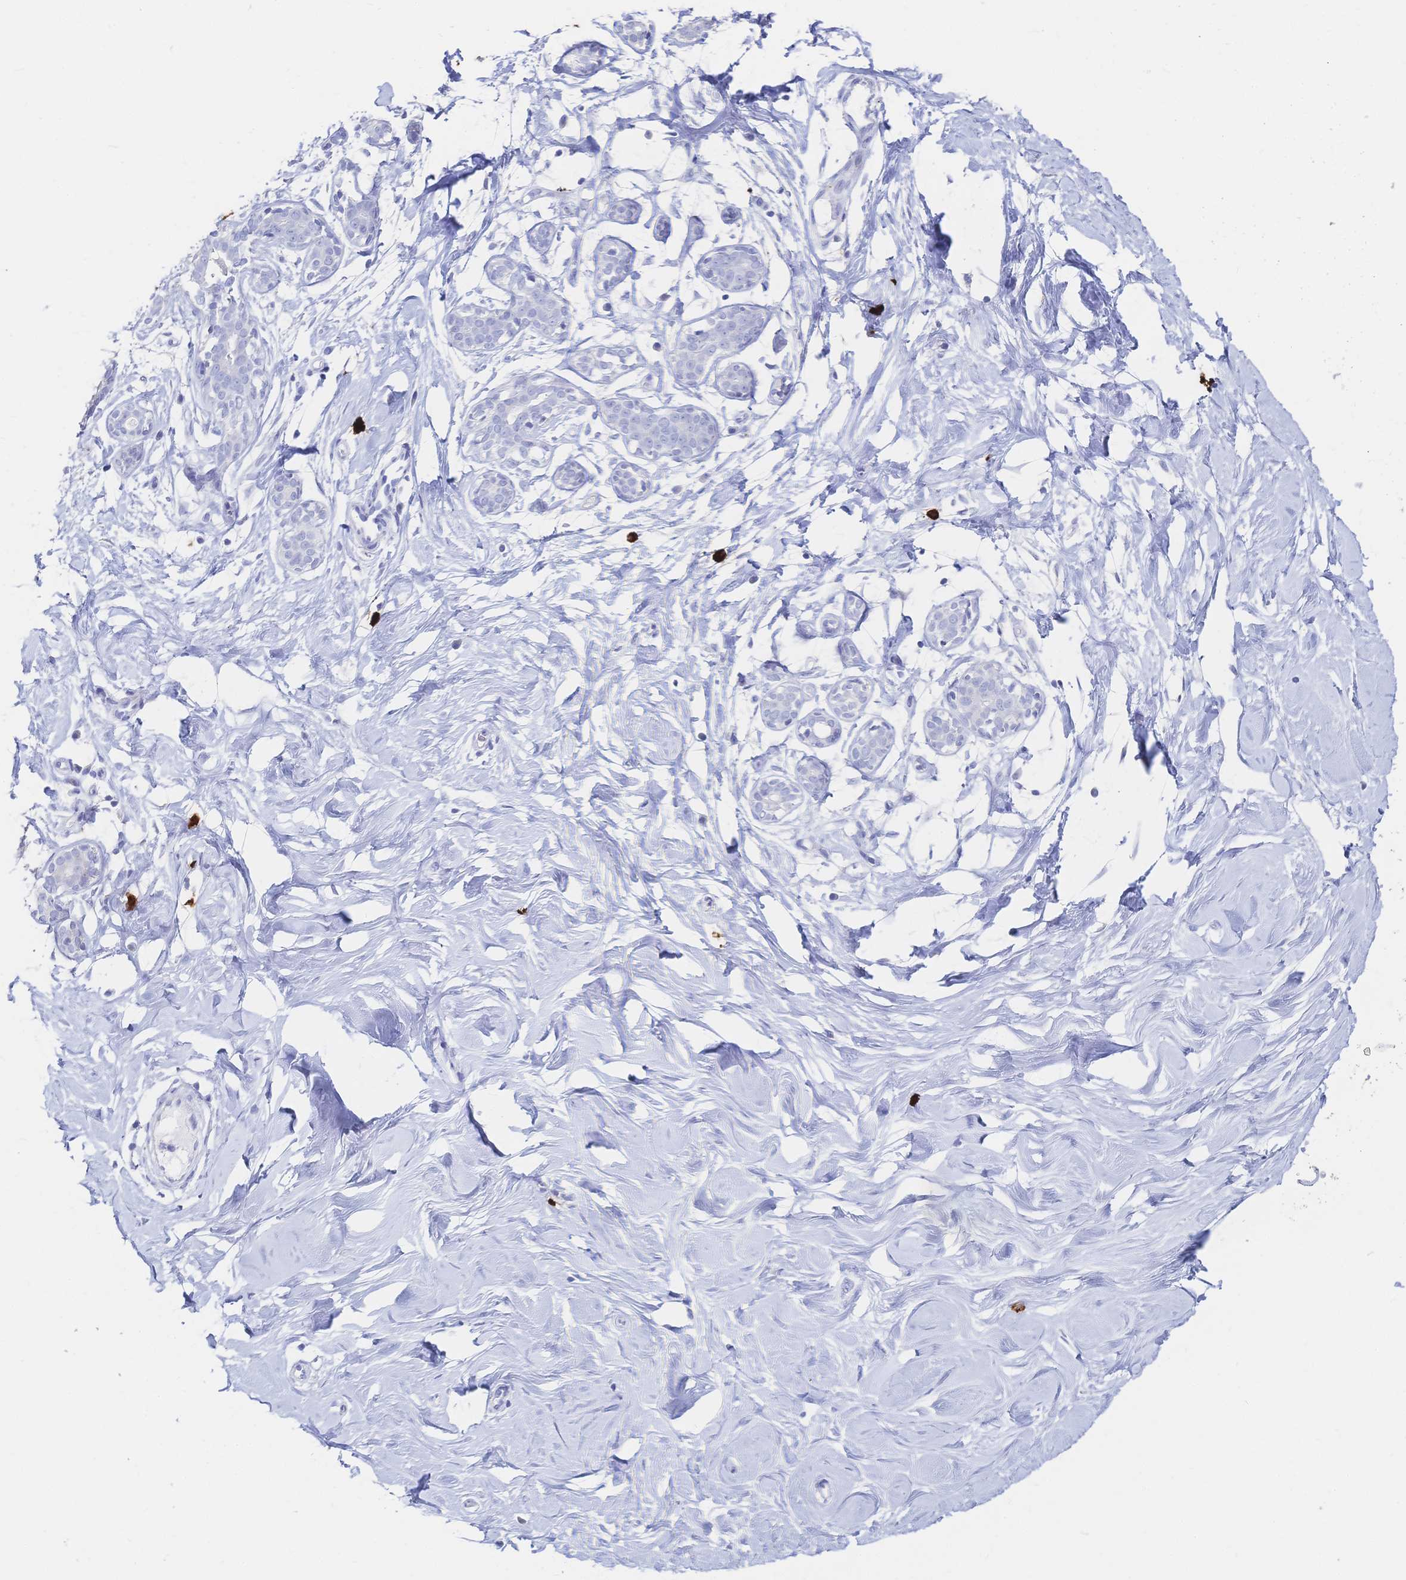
{"staining": {"intensity": "negative", "quantity": "none", "location": "none"}, "tissue": "breast", "cell_type": "Adipocytes", "image_type": "normal", "snomed": [{"axis": "morphology", "description": "Normal tissue, NOS"}, {"axis": "topography", "description": "Breast"}], "caption": "Histopathology image shows no protein expression in adipocytes of benign breast.", "gene": "IL2RB", "patient": {"sex": "female", "age": 27}}